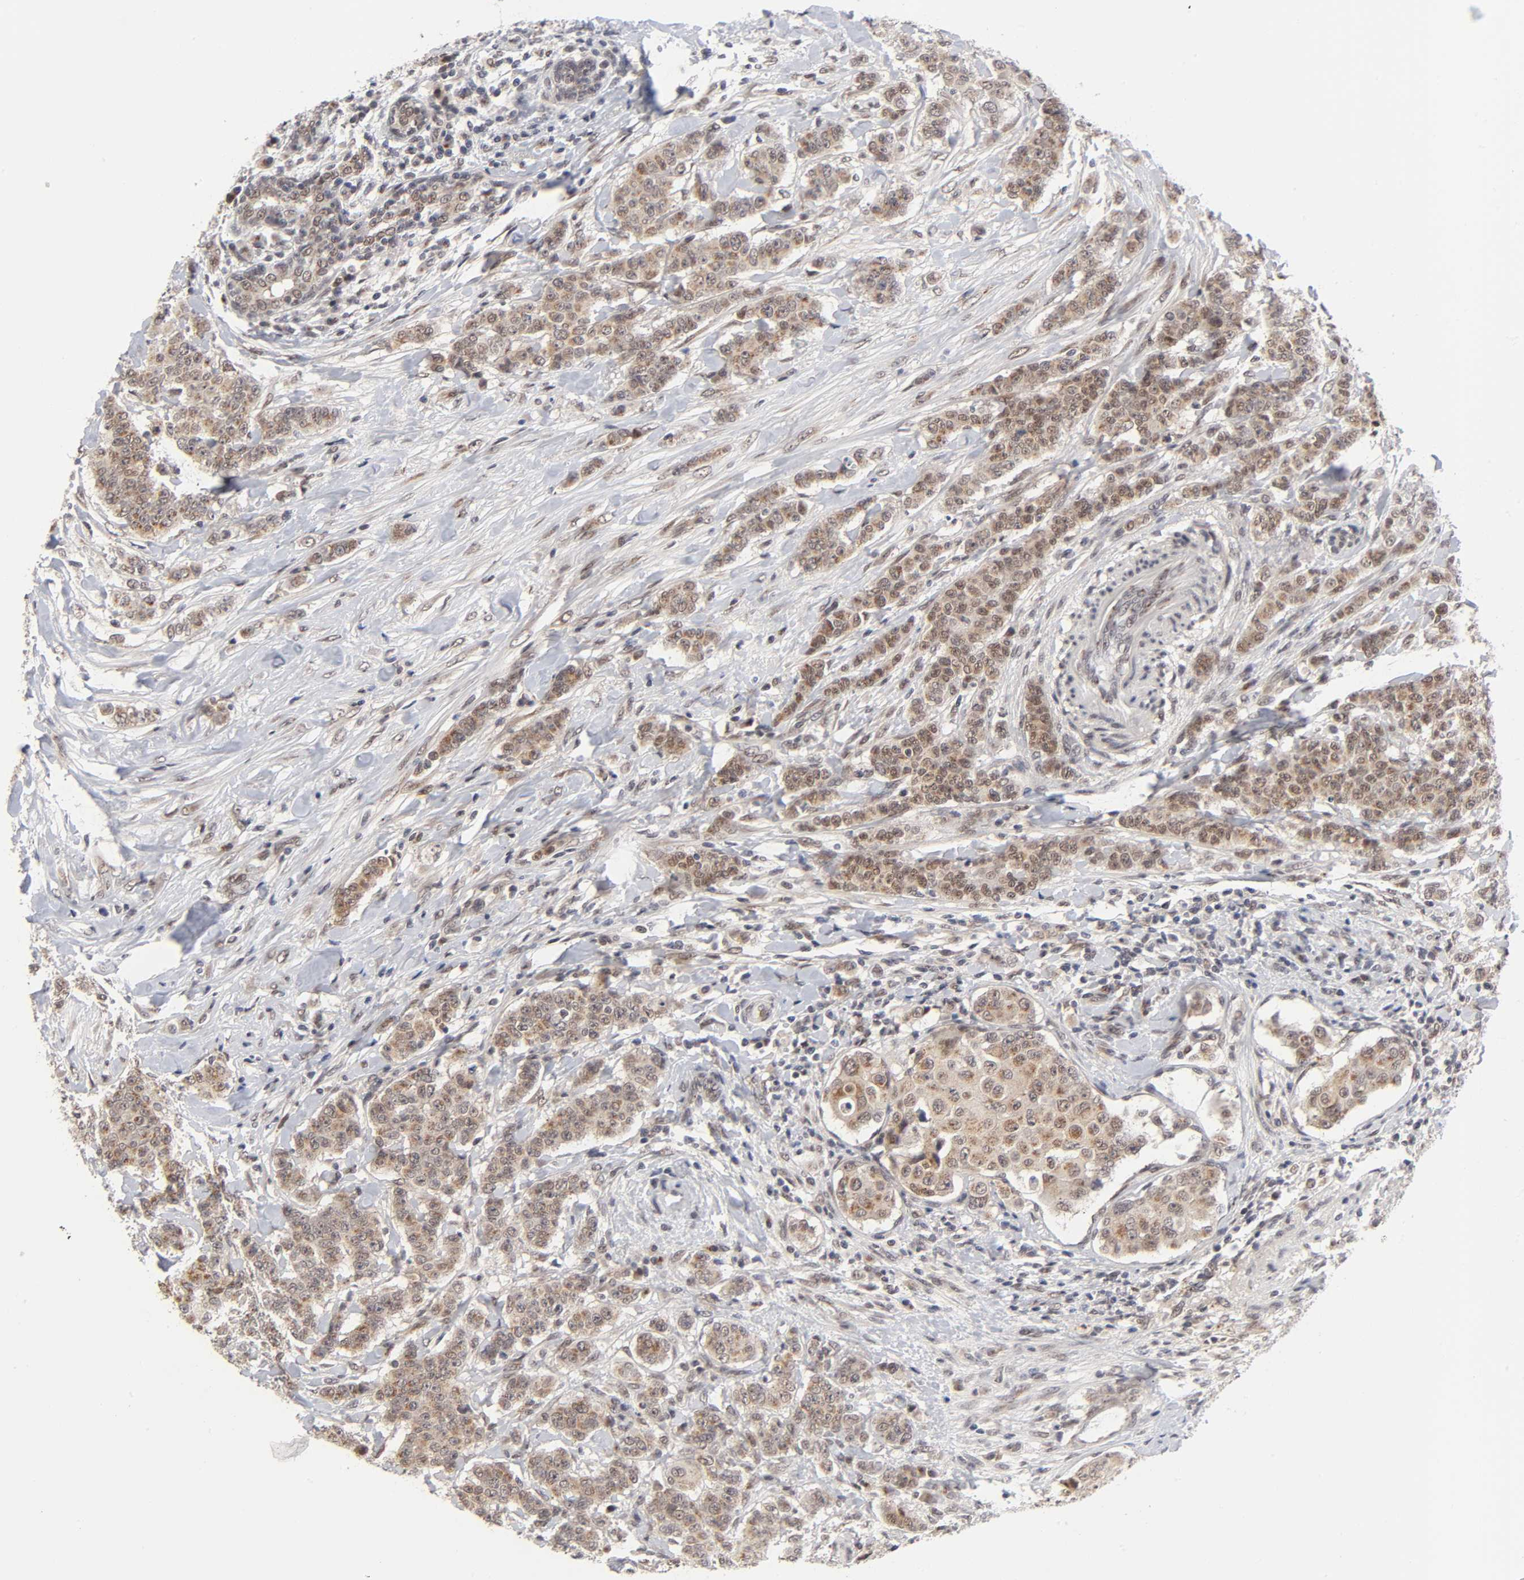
{"staining": {"intensity": "moderate", "quantity": ">75%", "location": "cytoplasmic/membranous,nuclear"}, "tissue": "breast cancer", "cell_type": "Tumor cells", "image_type": "cancer", "snomed": [{"axis": "morphology", "description": "Duct carcinoma"}, {"axis": "topography", "description": "Breast"}], "caption": "Moderate cytoplasmic/membranous and nuclear expression for a protein is present in approximately >75% of tumor cells of intraductal carcinoma (breast) using immunohistochemistry.", "gene": "EP300", "patient": {"sex": "female", "age": 40}}